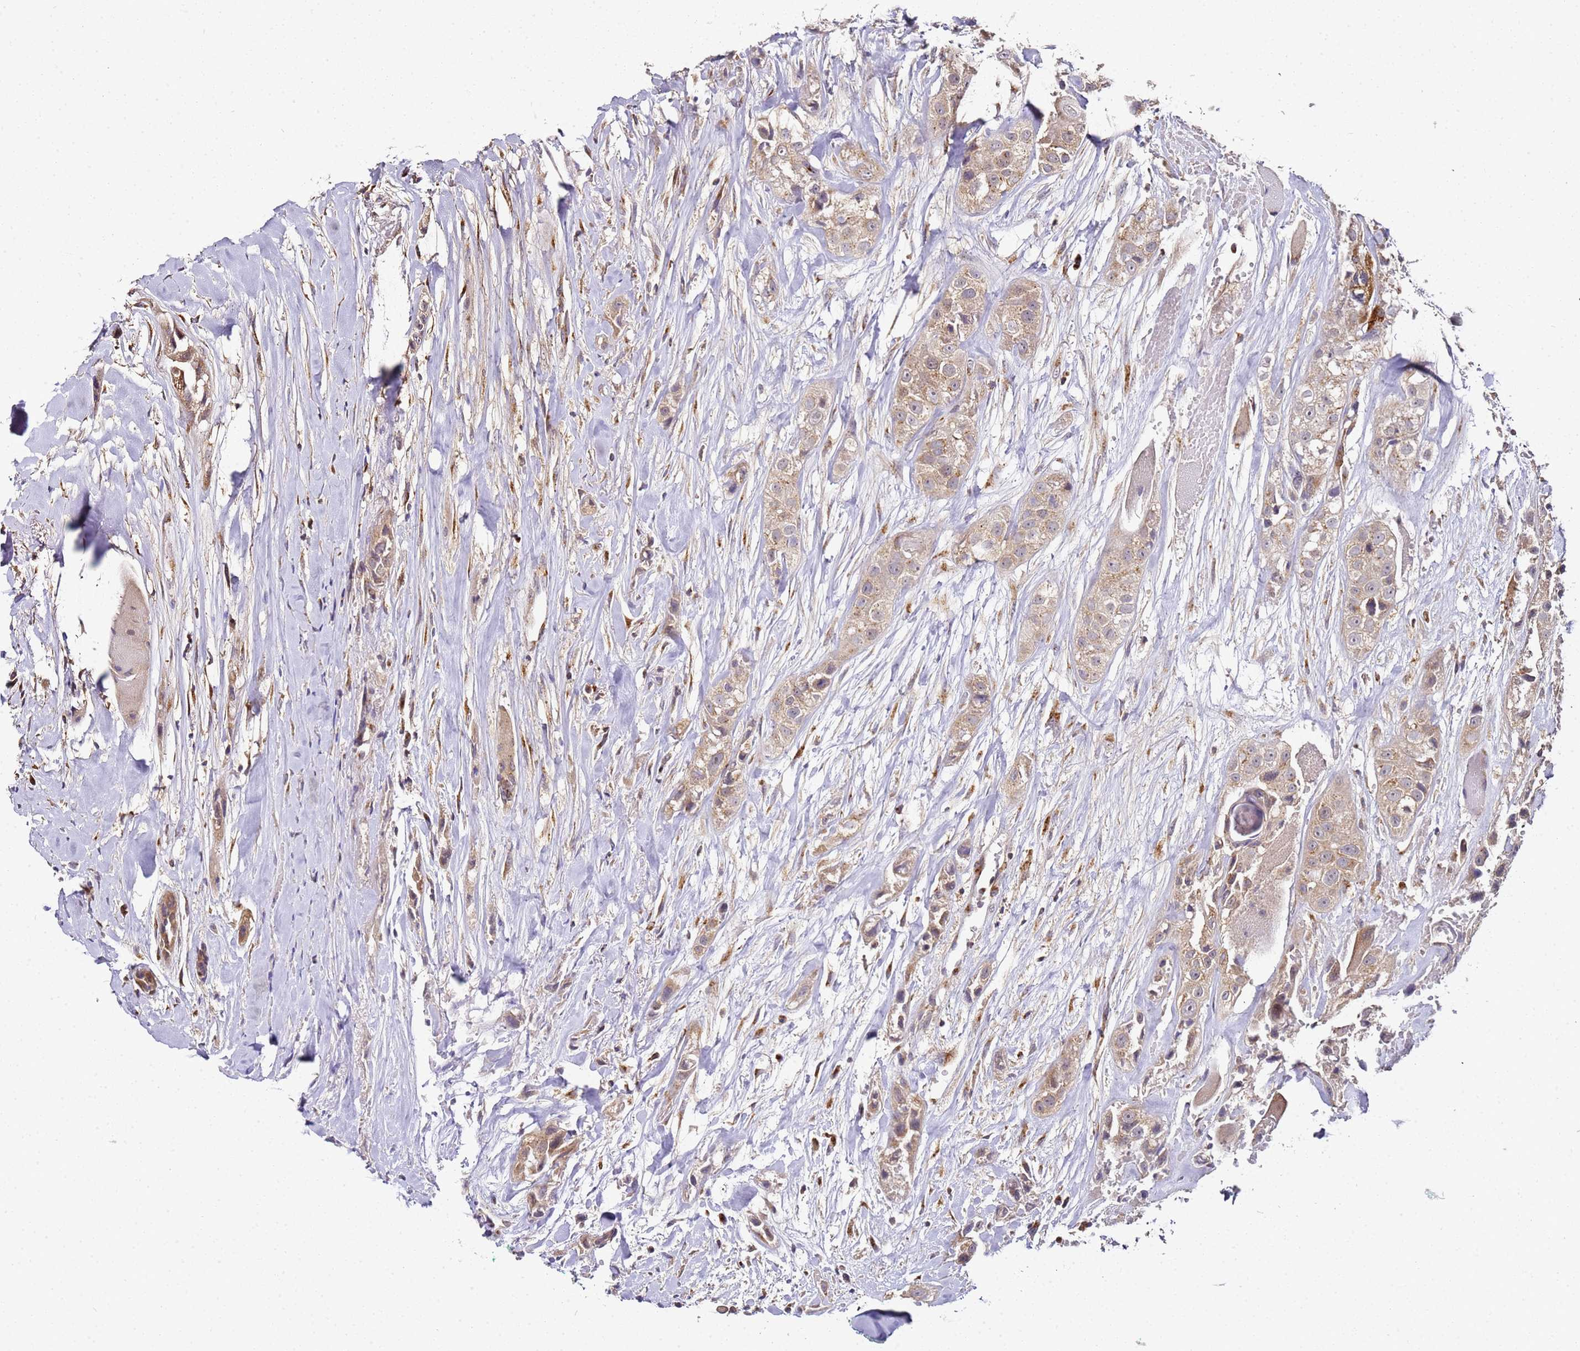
{"staining": {"intensity": "weak", "quantity": ">75%", "location": "cytoplasmic/membranous"}, "tissue": "head and neck cancer", "cell_type": "Tumor cells", "image_type": "cancer", "snomed": [{"axis": "morphology", "description": "Normal tissue, NOS"}, {"axis": "morphology", "description": "Squamous cell carcinoma, NOS"}, {"axis": "topography", "description": "Skeletal muscle"}, {"axis": "topography", "description": "Head-Neck"}], "caption": "Immunohistochemistry (IHC) micrograph of neoplastic tissue: human head and neck cancer (squamous cell carcinoma) stained using immunohistochemistry (IHC) shows low levels of weak protein expression localized specifically in the cytoplasmic/membranous of tumor cells, appearing as a cytoplasmic/membranous brown color.", "gene": "MRPL49", "patient": {"sex": "male", "age": 51}}